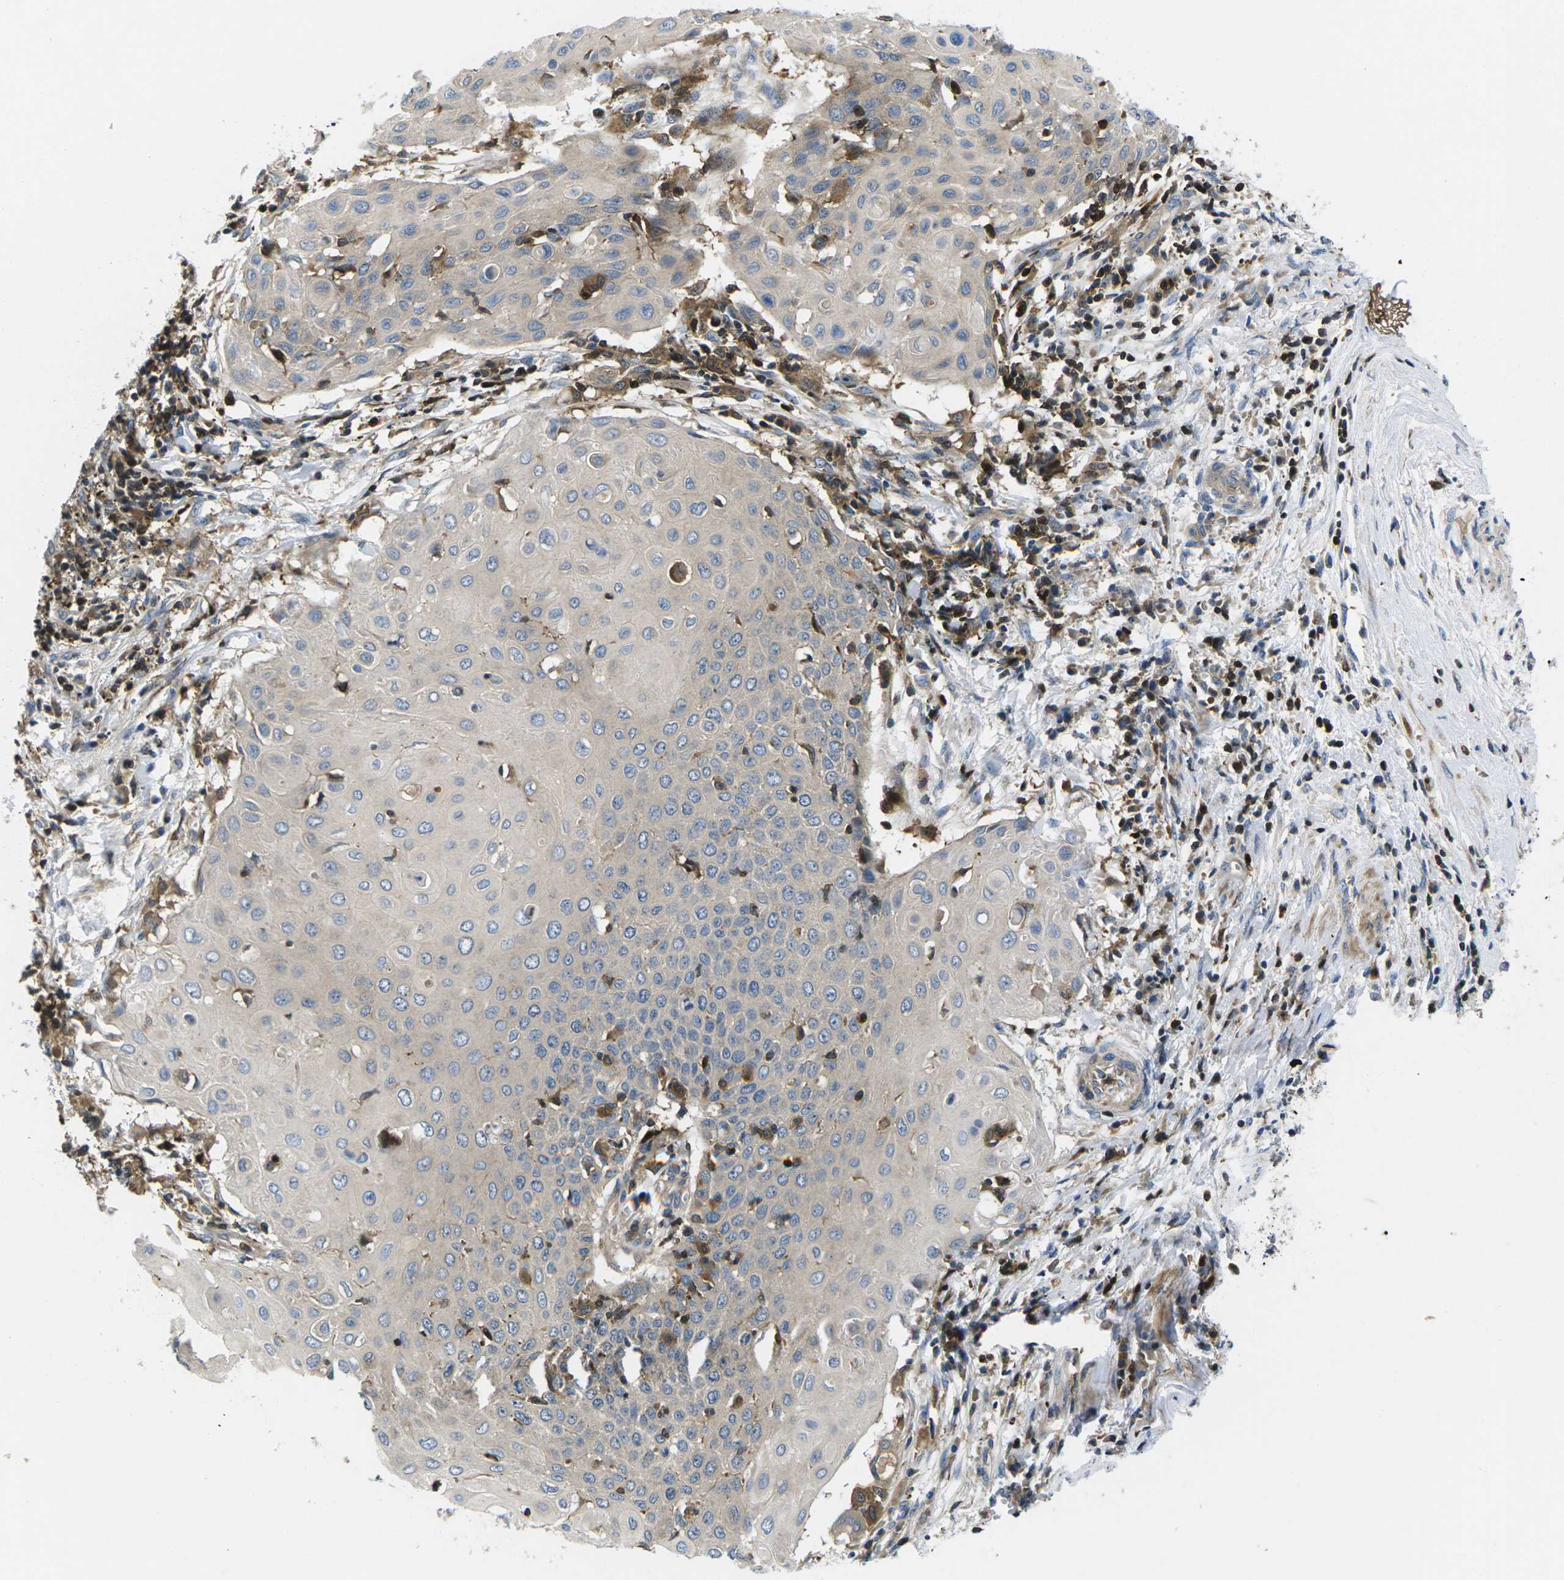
{"staining": {"intensity": "weak", "quantity": ">75%", "location": "cytoplasmic/membranous"}, "tissue": "cervical cancer", "cell_type": "Tumor cells", "image_type": "cancer", "snomed": [{"axis": "morphology", "description": "Squamous cell carcinoma, NOS"}, {"axis": "topography", "description": "Cervix"}], "caption": "Cervical squamous cell carcinoma stained with a brown dye exhibits weak cytoplasmic/membranous positive staining in about >75% of tumor cells.", "gene": "PLCE1", "patient": {"sex": "female", "age": 39}}